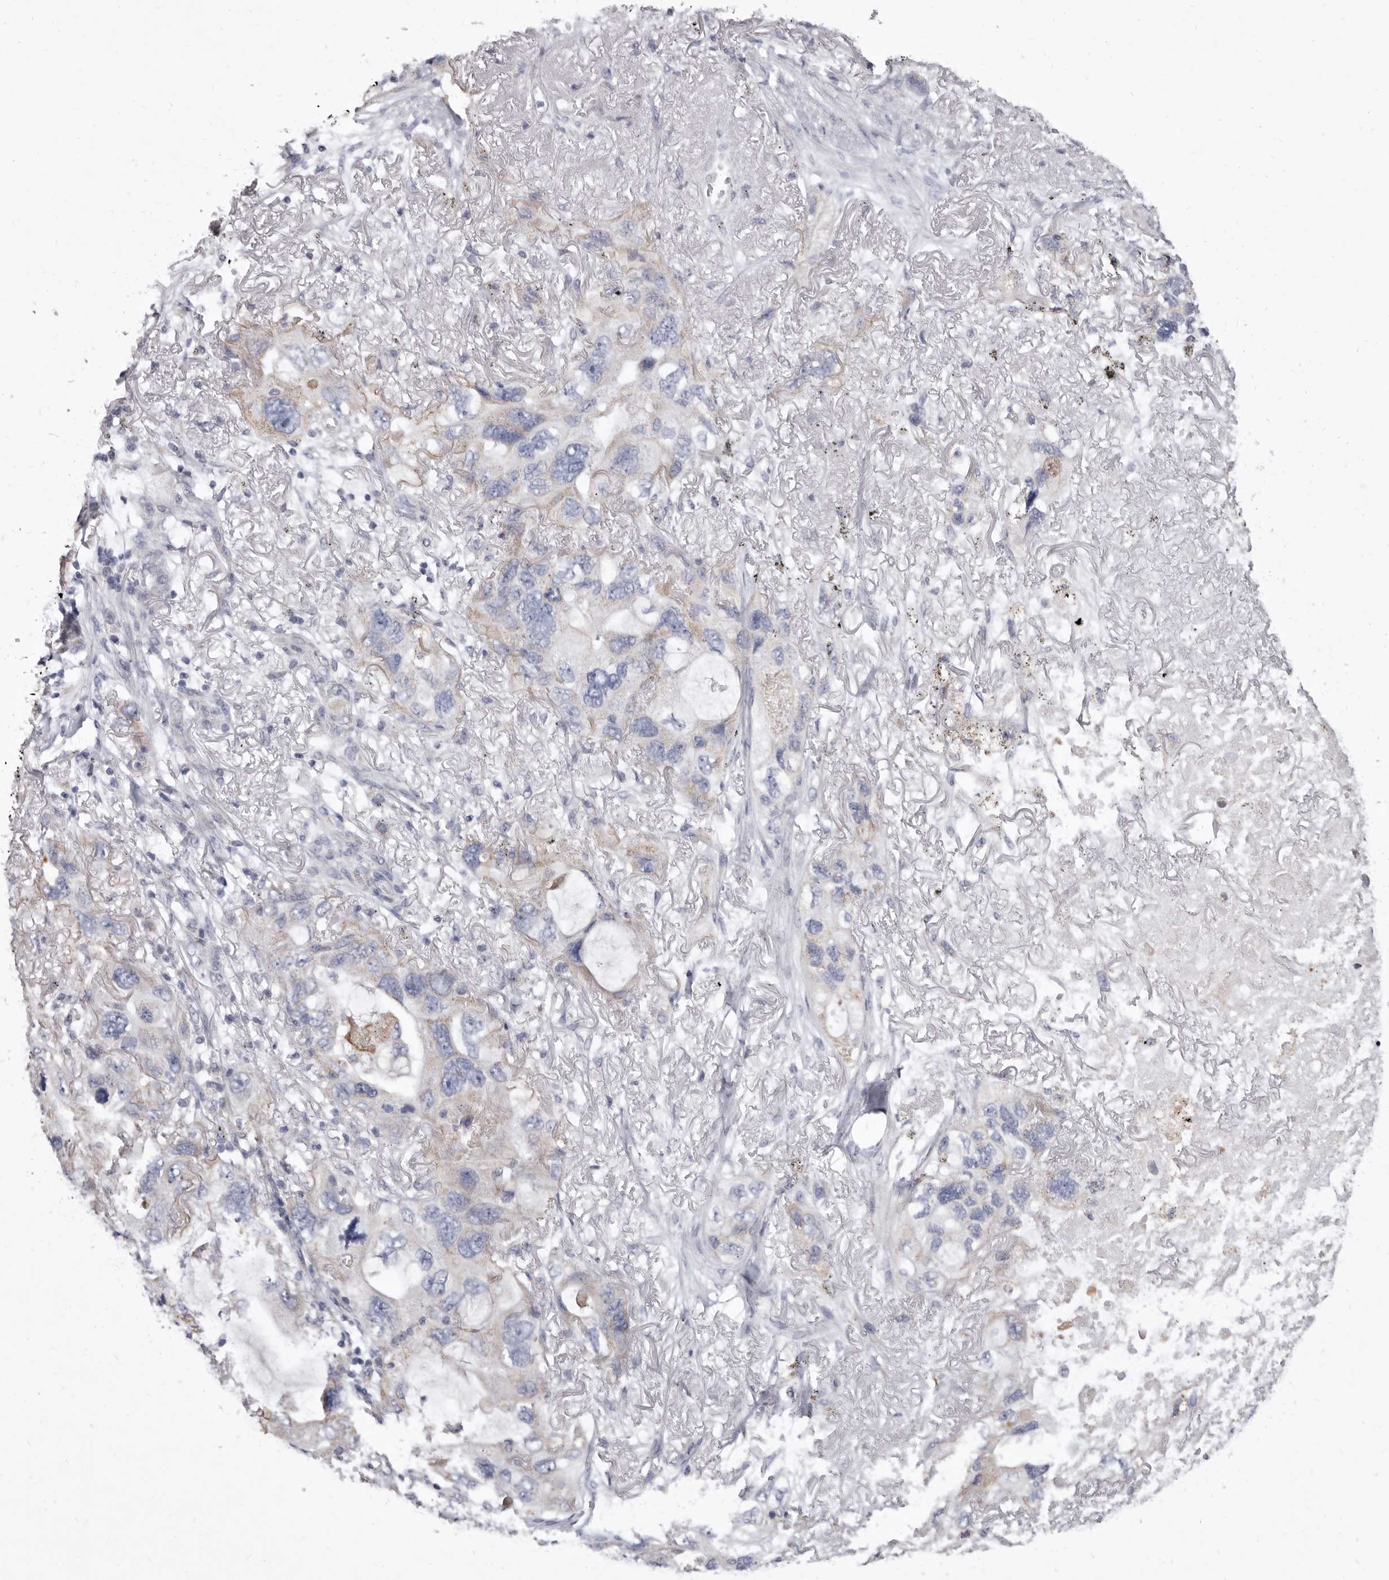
{"staining": {"intensity": "negative", "quantity": "none", "location": "none"}, "tissue": "lung cancer", "cell_type": "Tumor cells", "image_type": "cancer", "snomed": [{"axis": "morphology", "description": "Squamous cell carcinoma, NOS"}, {"axis": "topography", "description": "Lung"}], "caption": "Tumor cells show no significant protein staining in lung cancer (squamous cell carcinoma).", "gene": "CYP2E1", "patient": {"sex": "female", "age": 73}}